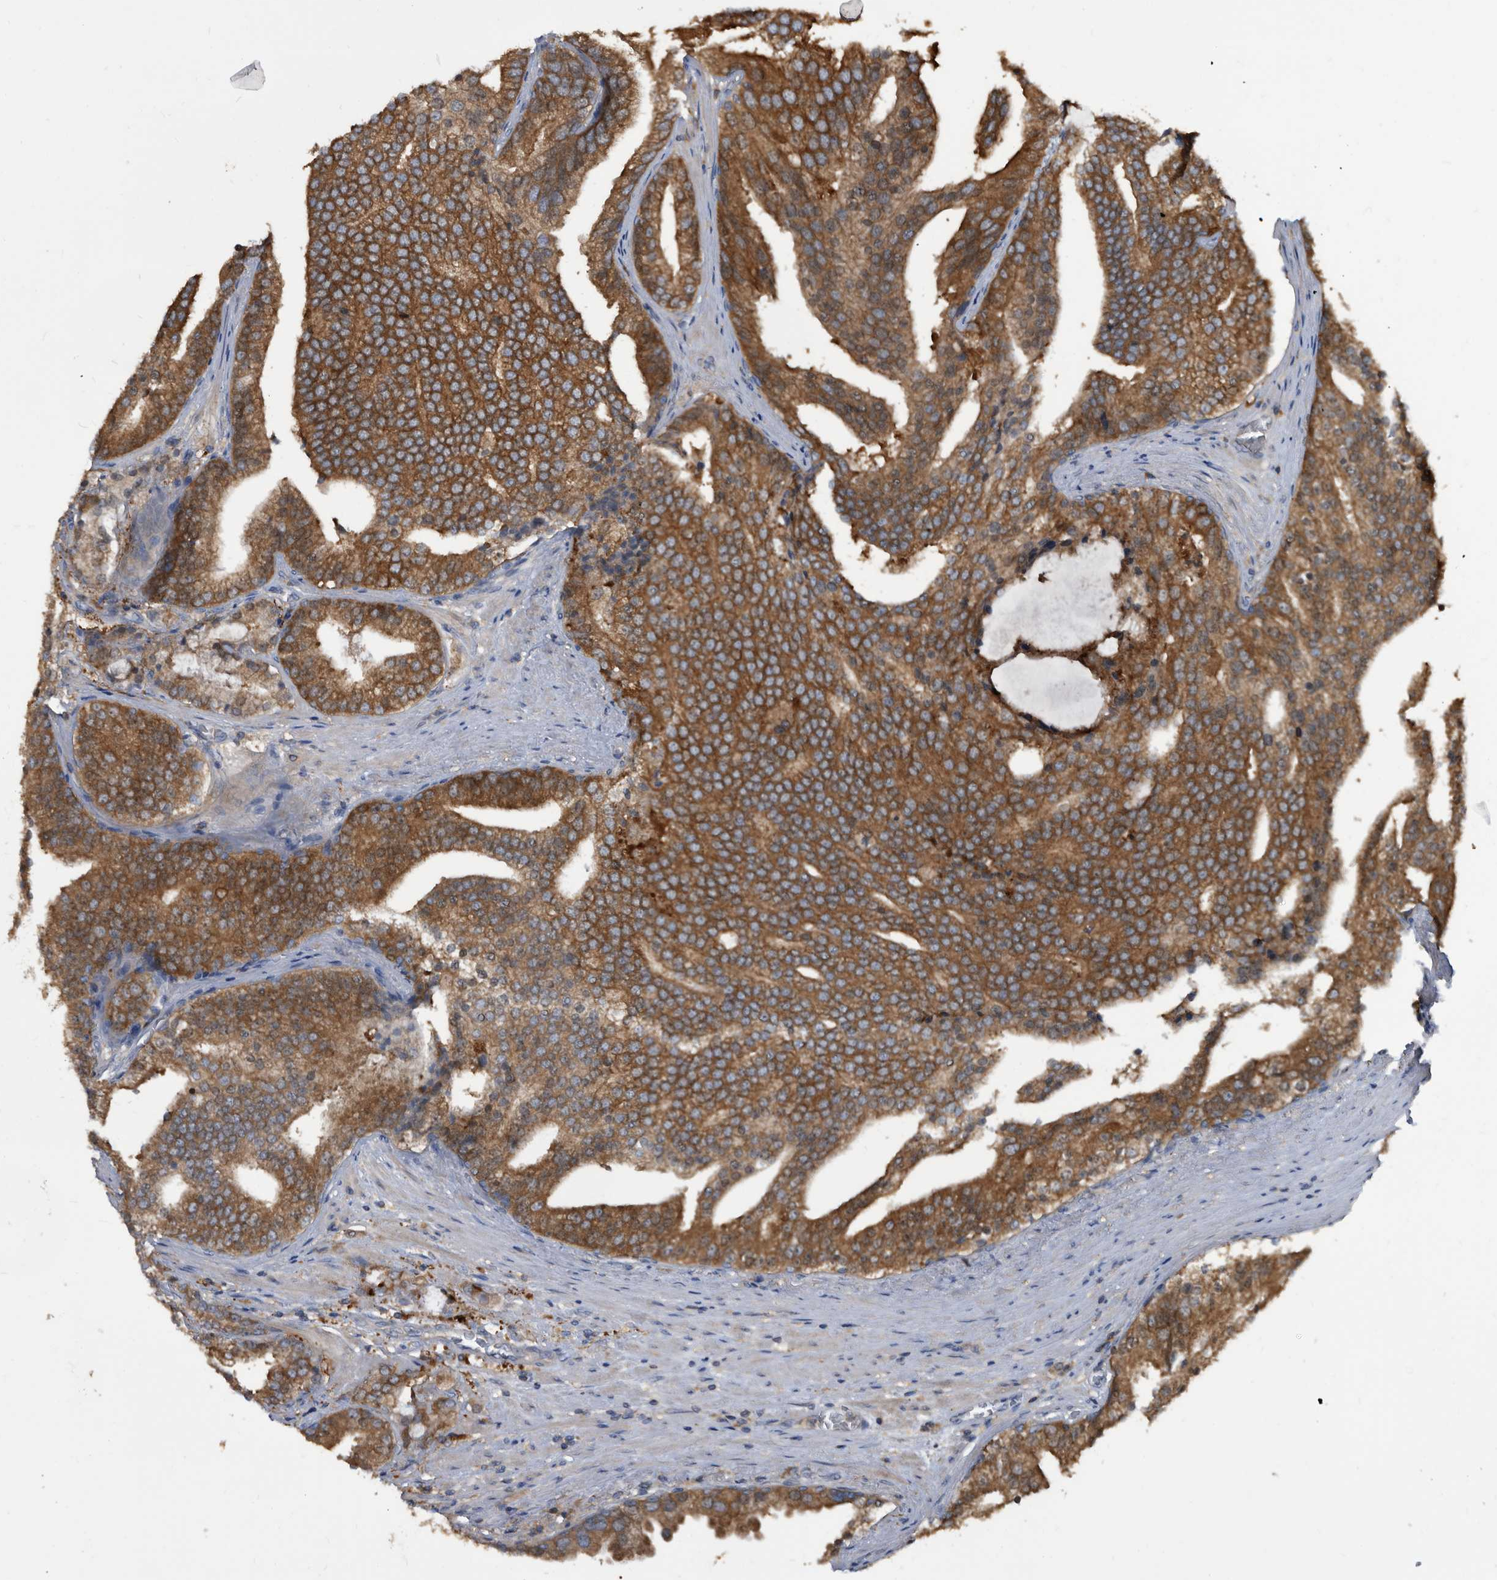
{"staining": {"intensity": "strong", "quantity": ">75%", "location": "cytoplasmic/membranous"}, "tissue": "prostate cancer", "cell_type": "Tumor cells", "image_type": "cancer", "snomed": [{"axis": "morphology", "description": "Adenocarcinoma, Low grade"}, {"axis": "topography", "description": "Prostate"}], "caption": "The photomicrograph displays a brown stain indicating the presence of a protein in the cytoplasmic/membranous of tumor cells in adenocarcinoma (low-grade) (prostate). The staining was performed using DAB (3,3'-diaminobenzidine), with brown indicating positive protein expression. Nuclei are stained blue with hematoxylin.", "gene": "APEH", "patient": {"sex": "male", "age": 67}}